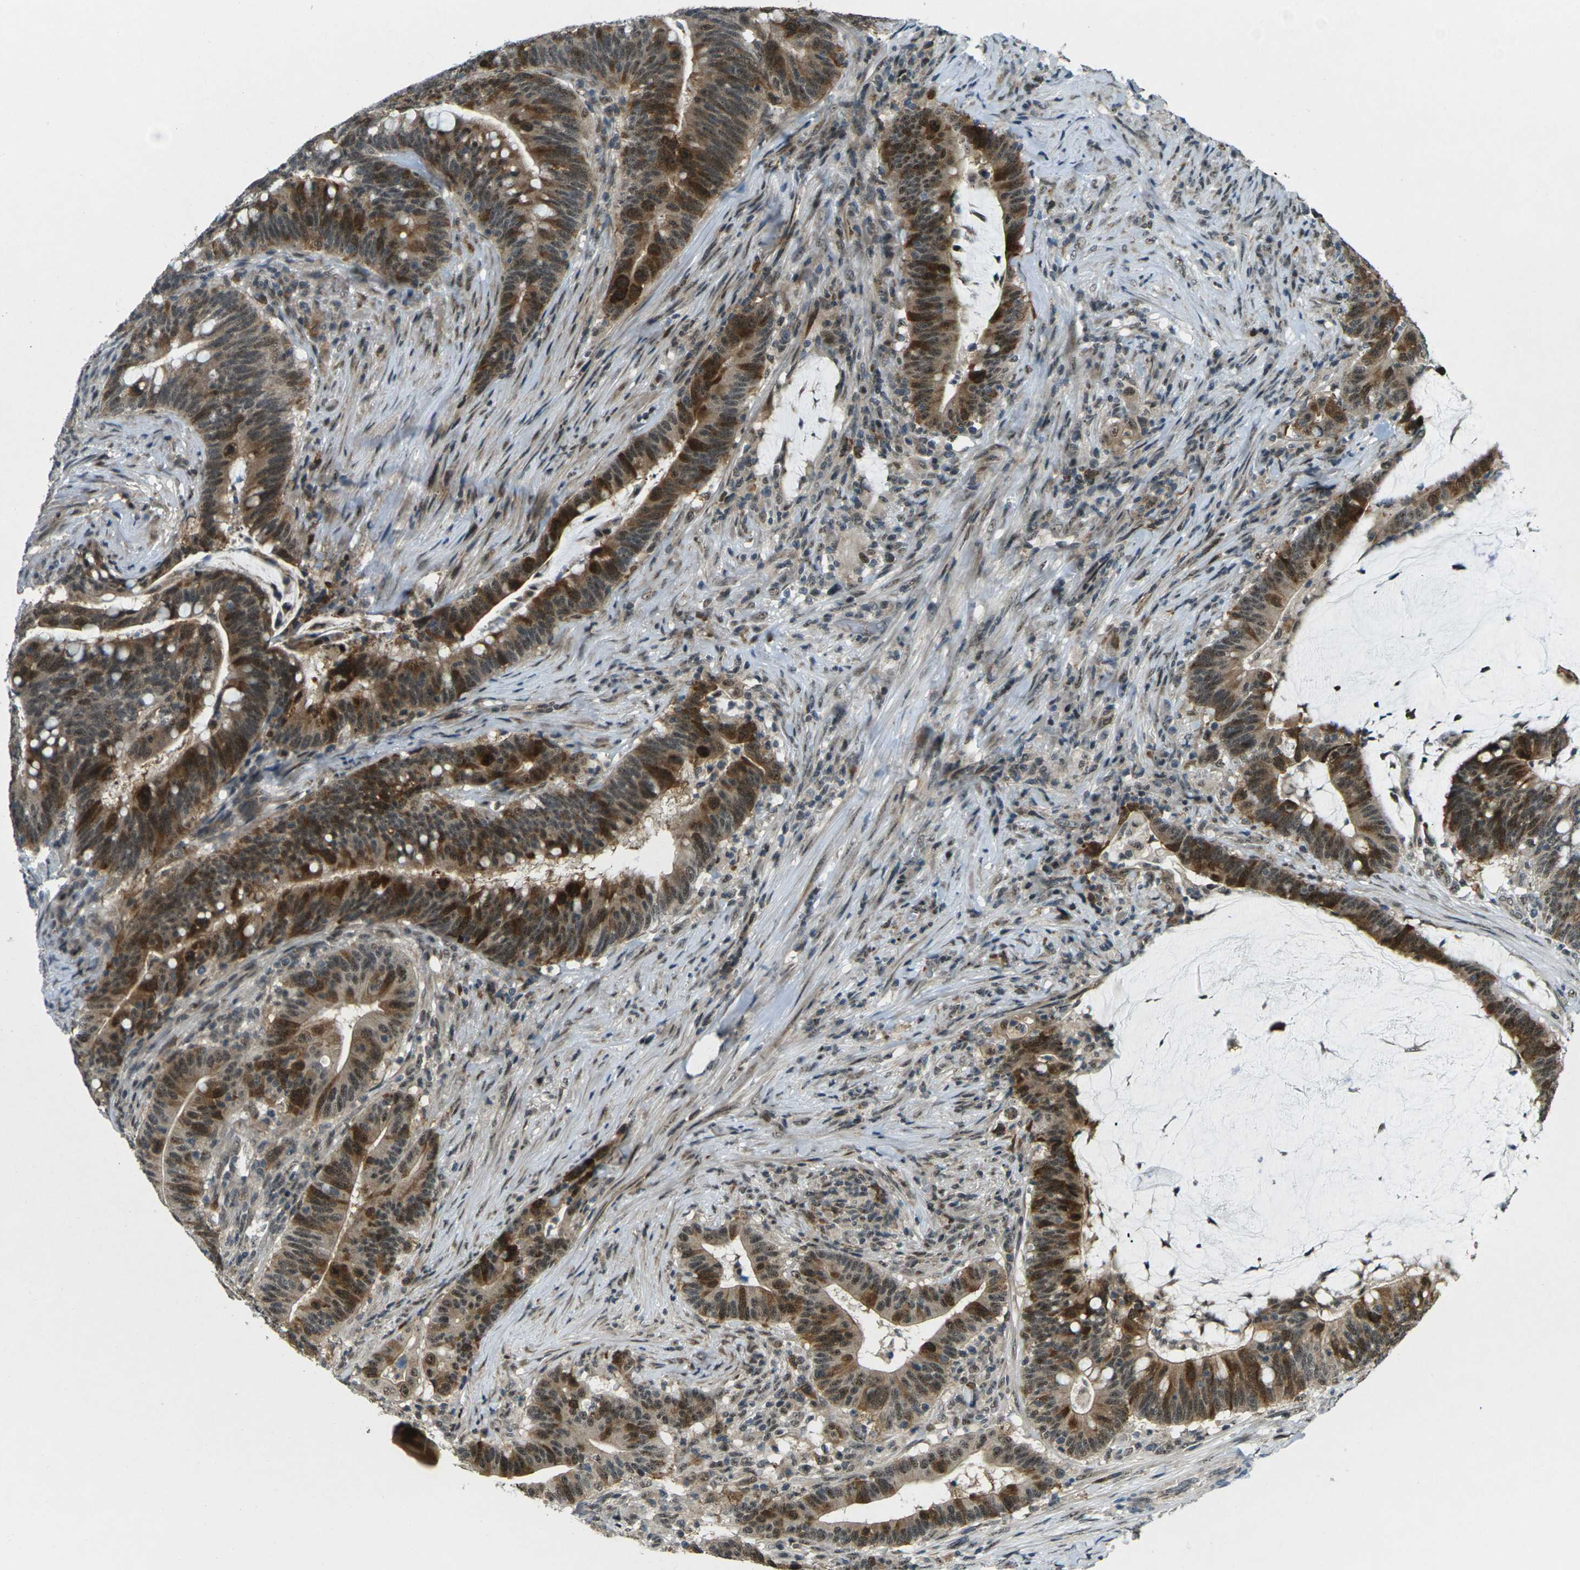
{"staining": {"intensity": "strong", "quantity": ">75%", "location": "cytoplasmic/membranous,nuclear"}, "tissue": "colorectal cancer", "cell_type": "Tumor cells", "image_type": "cancer", "snomed": [{"axis": "morphology", "description": "Normal tissue, NOS"}, {"axis": "morphology", "description": "Adenocarcinoma, NOS"}, {"axis": "topography", "description": "Colon"}], "caption": "The image exhibits staining of colorectal cancer, revealing strong cytoplasmic/membranous and nuclear protein positivity (brown color) within tumor cells.", "gene": "UBE2S", "patient": {"sex": "female", "age": 66}}